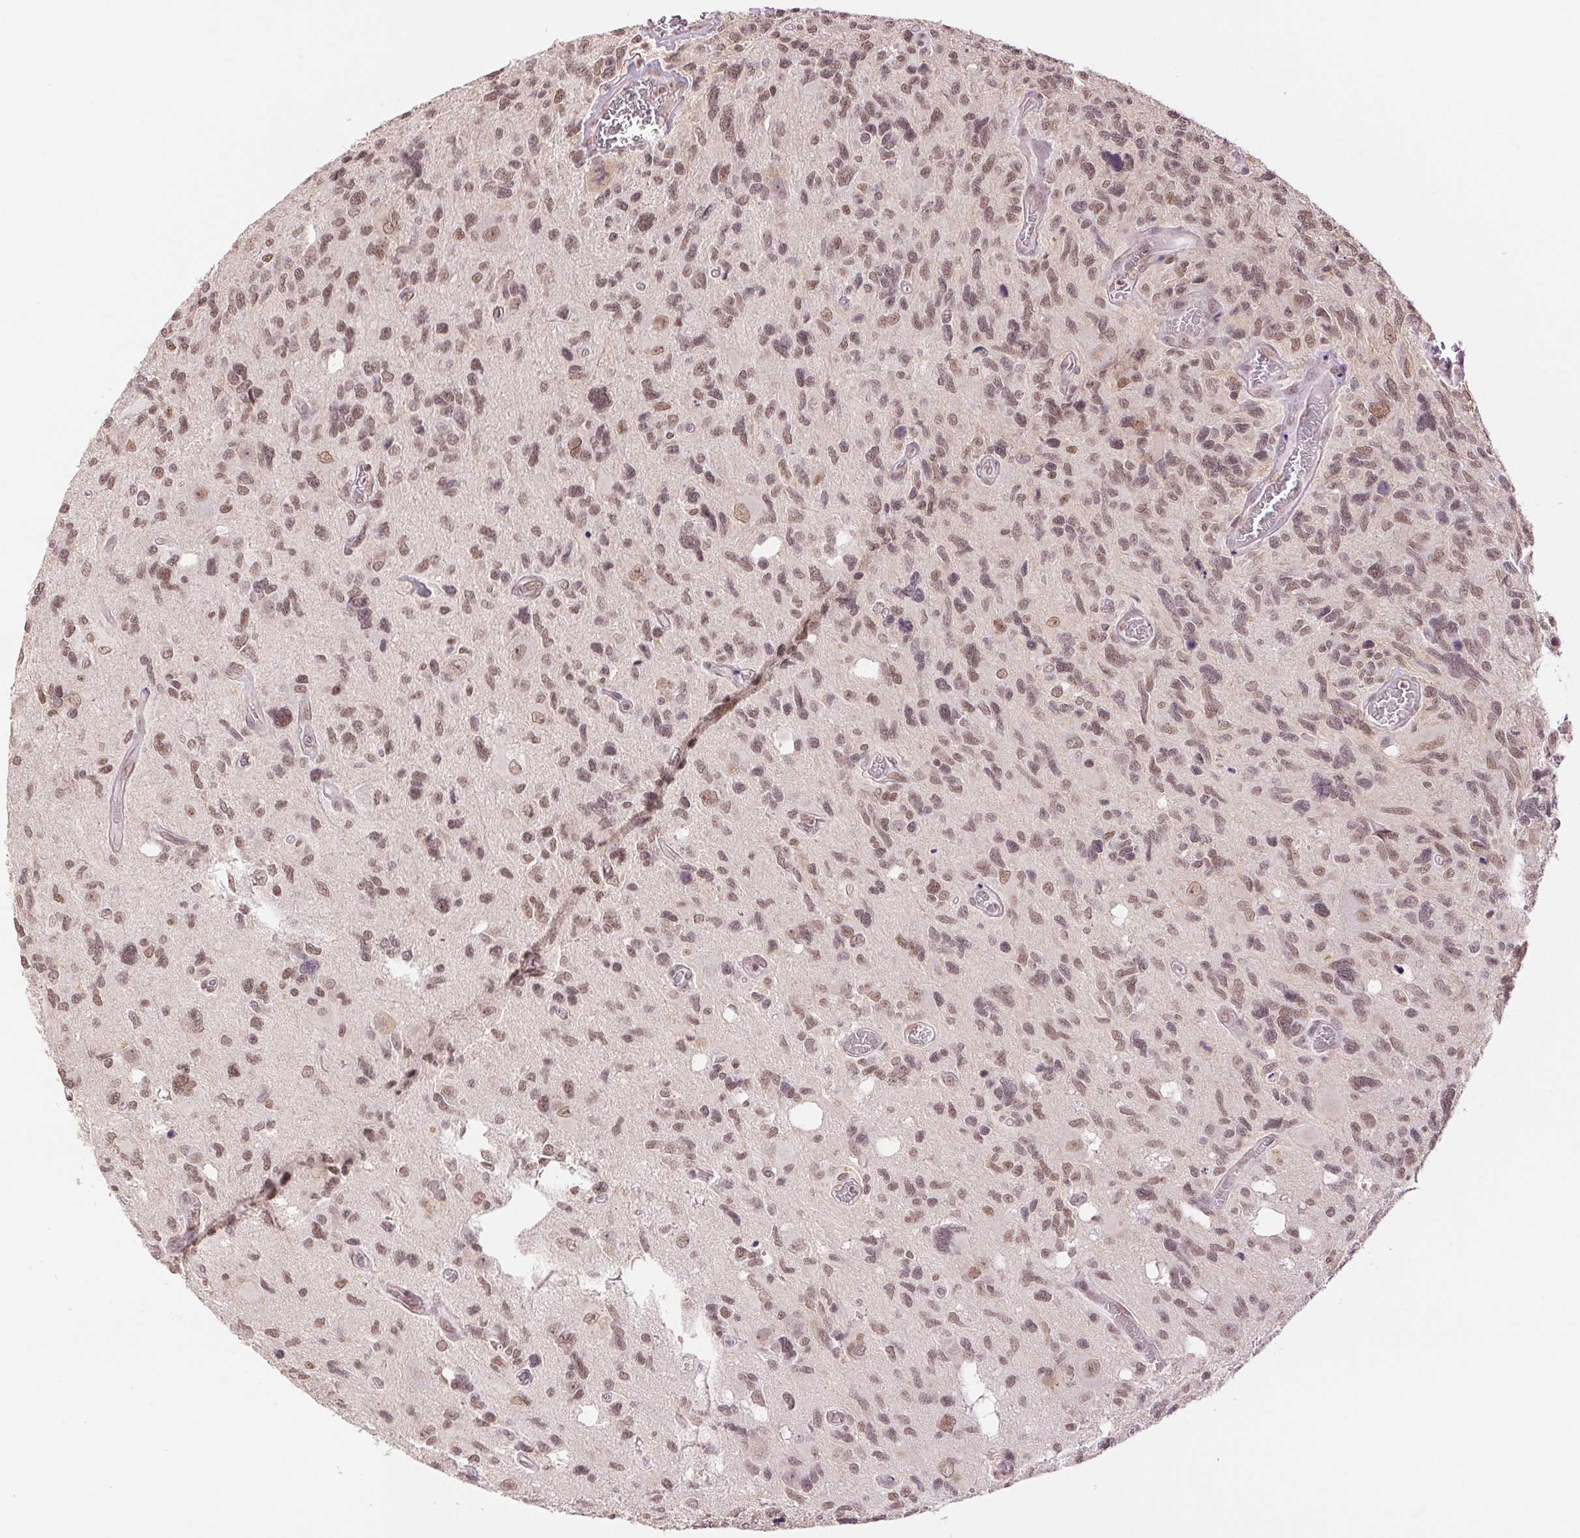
{"staining": {"intensity": "moderate", "quantity": ">75%", "location": "nuclear"}, "tissue": "glioma", "cell_type": "Tumor cells", "image_type": "cancer", "snomed": [{"axis": "morphology", "description": "Glioma, malignant, High grade"}, {"axis": "topography", "description": "Brain"}], "caption": "High-grade glioma (malignant) tissue exhibits moderate nuclear staining in about >75% of tumor cells (DAB (3,3'-diaminobenzidine) = brown stain, brightfield microscopy at high magnification).", "gene": "RPRD1B", "patient": {"sex": "male", "age": 49}}